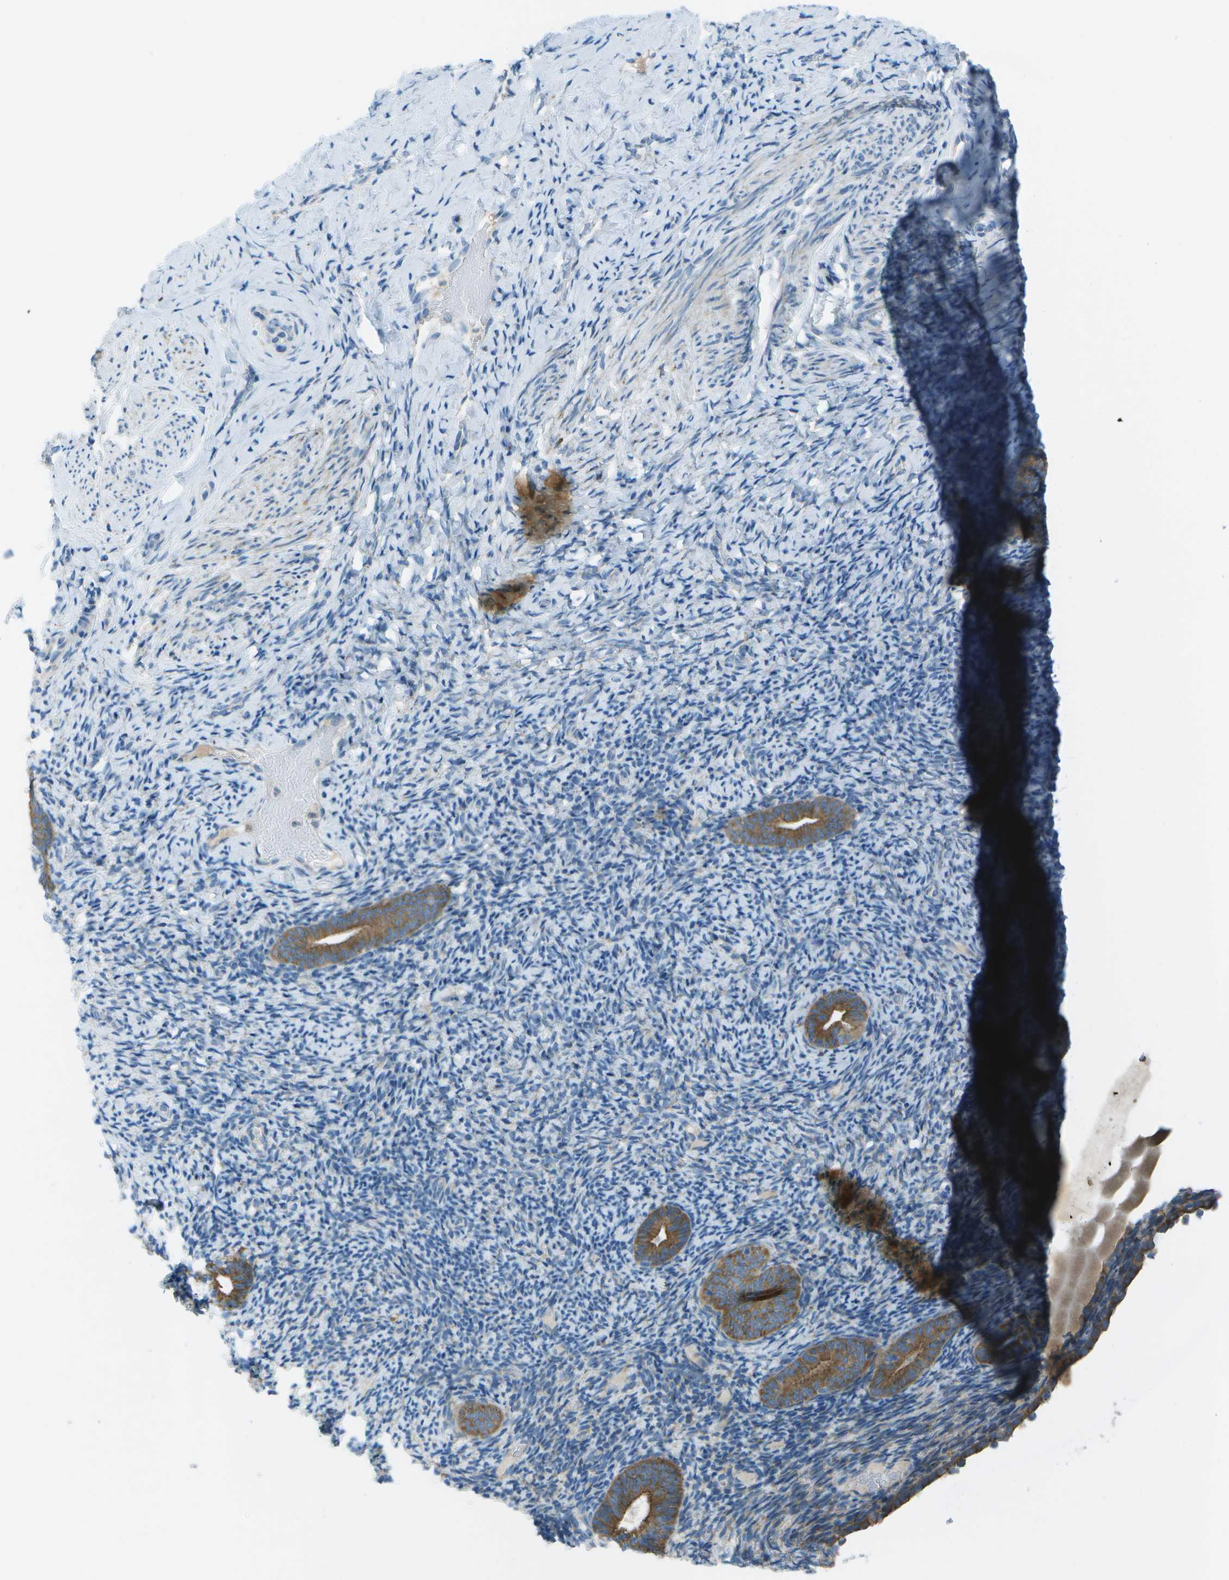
{"staining": {"intensity": "negative", "quantity": "none", "location": "none"}, "tissue": "endometrium", "cell_type": "Cells in endometrial stroma", "image_type": "normal", "snomed": [{"axis": "morphology", "description": "Normal tissue, NOS"}, {"axis": "topography", "description": "Endometrium"}], "caption": "This is a micrograph of immunohistochemistry staining of unremarkable endometrium, which shows no expression in cells in endometrial stroma.", "gene": "KCTD3", "patient": {"sex": "female", "age": 51}}